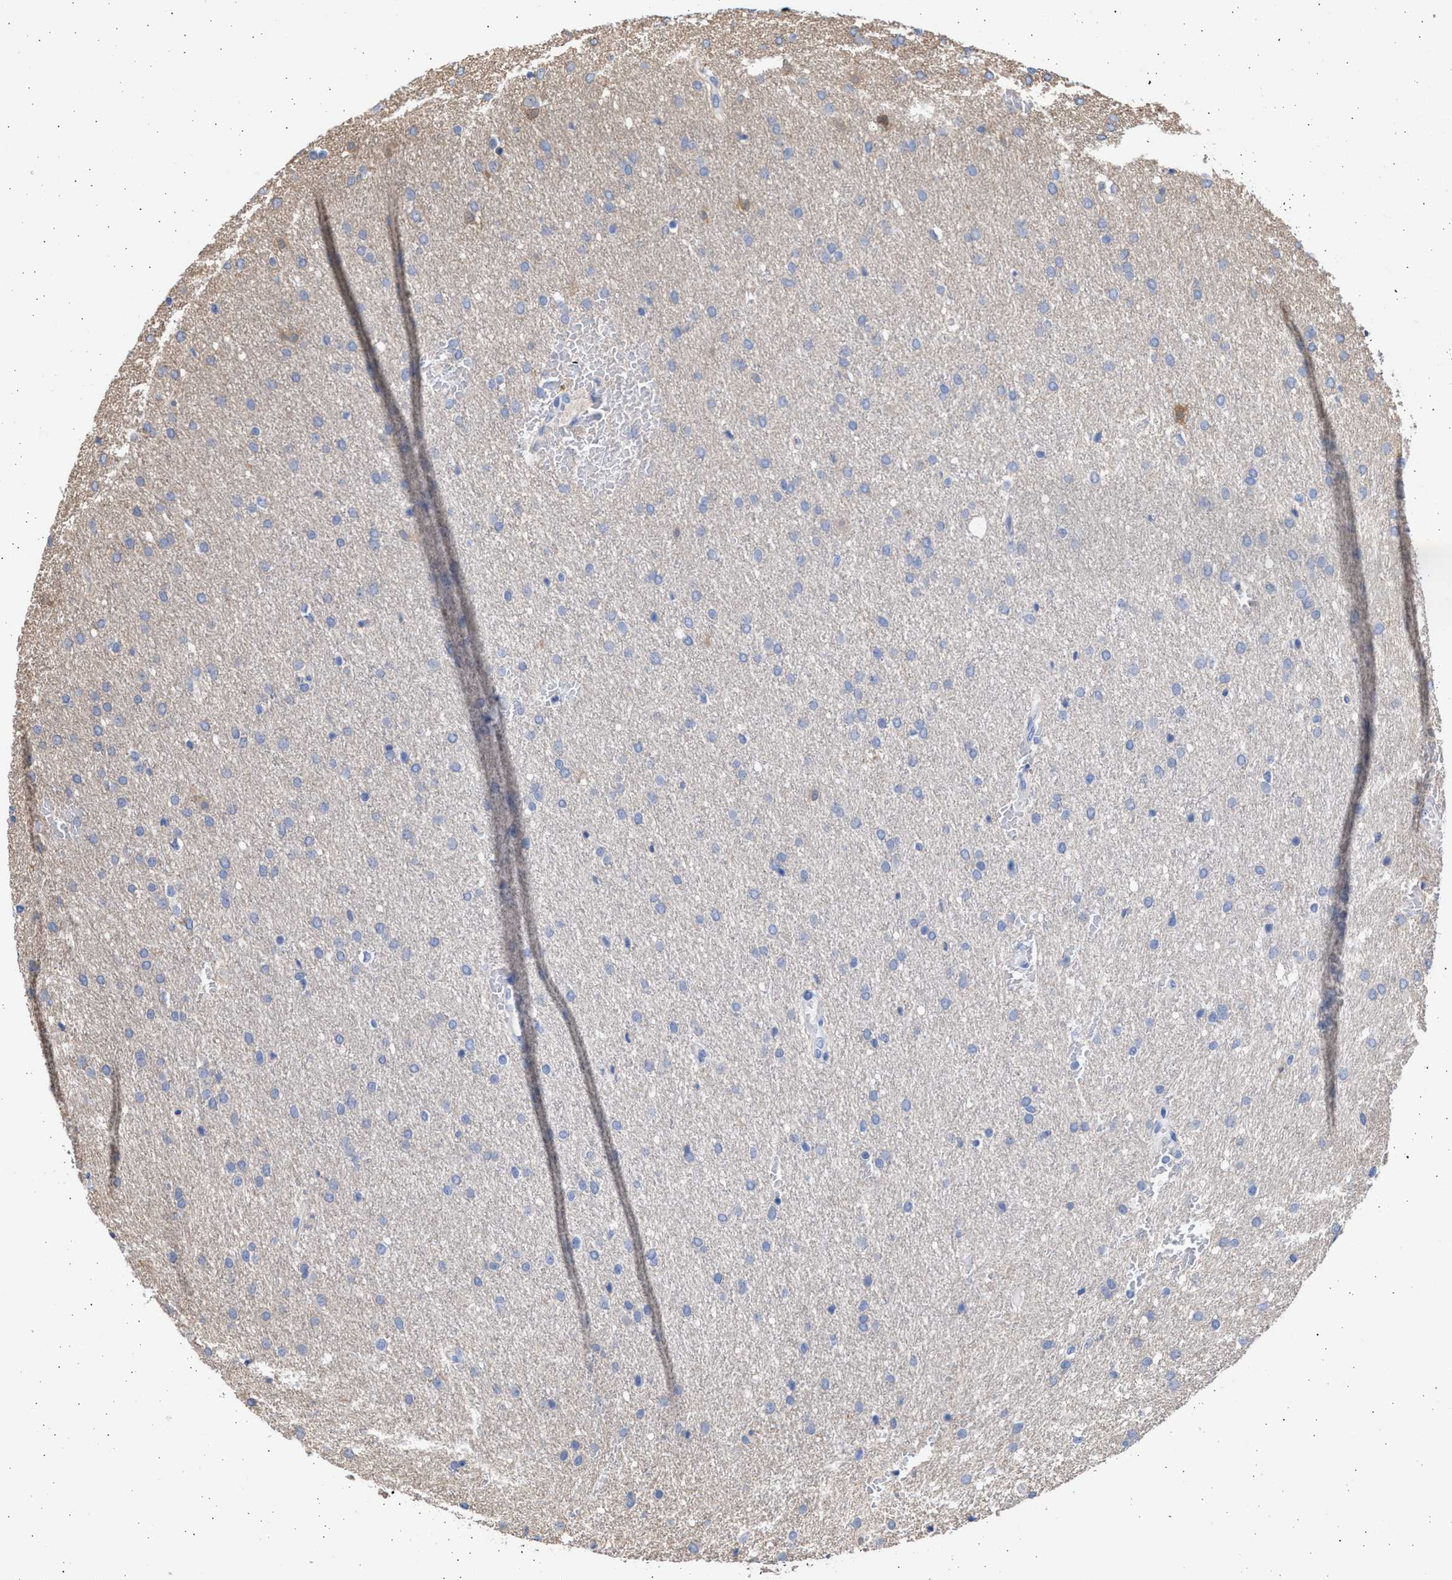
{"staining": {"intensity": "negative", "quantity": "none", "location": "none"}, "tissue": "glioma", "cell_type": "Tumor cells", "image_type": "cancer", "snomed": [{"axis": "morphology", "description": "Glioma, malignant, Low grade"}, {"axis": "topography", "description": "Brain"}], "caption": "An image of malignant glioma (low-grade) stained for a protein exhibits no brown staining in tumor cells.", "gene": "ALDOC", "patient": {"sex": "female", "age": 37}}